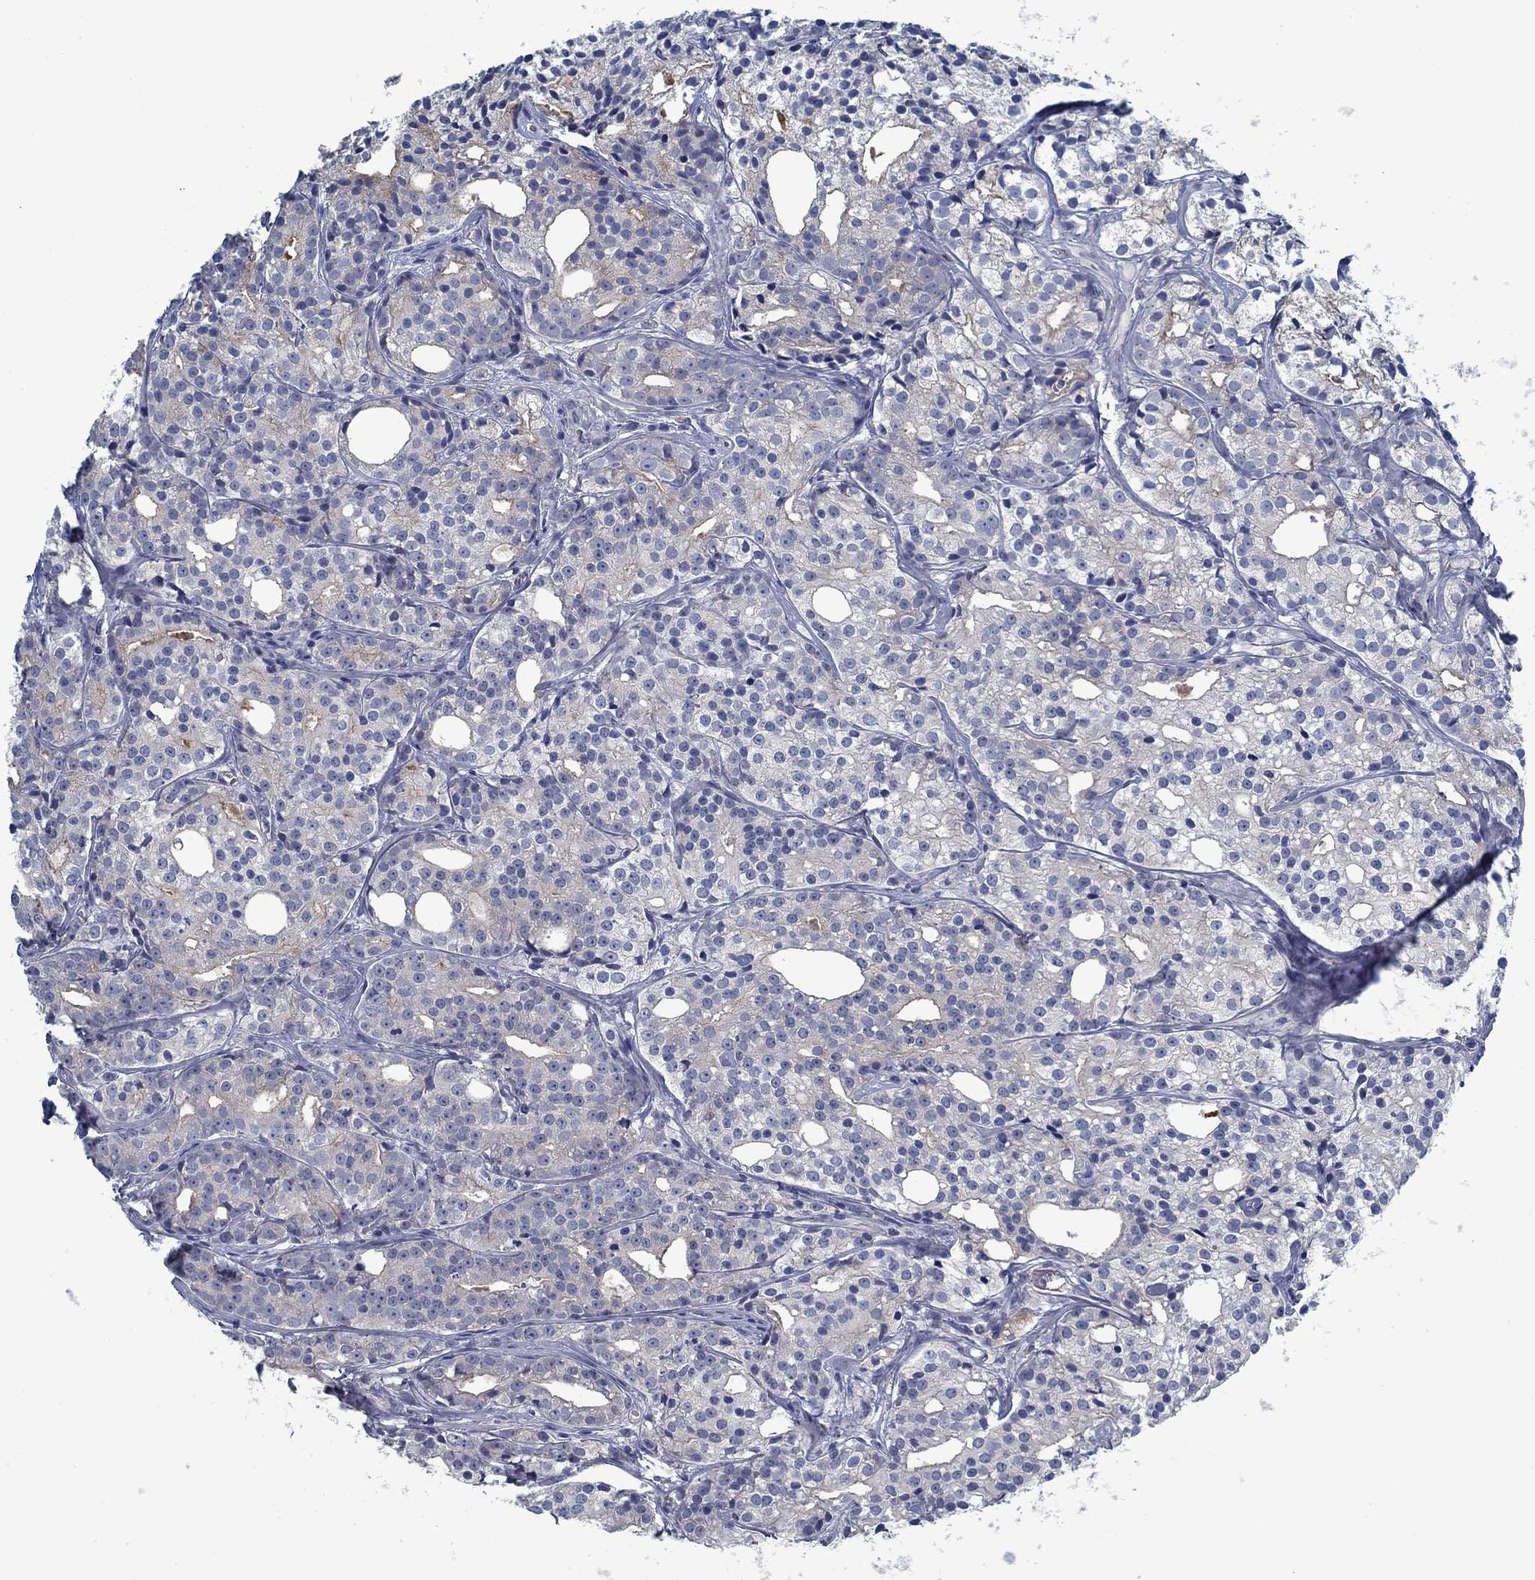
{"staining": {"intensity": "negative", "quantity": "none", "location": "none"}, "tissue": "prostate cancer", "cell_type": "Tumor cells", "image_type": "cancer", "snomed": [{"axis": "morphology", "description": "Adenocarcinoma, Medium grade"}, {"axis": "topography", "description": "Prostate"}], "caption": "This is an immunohistochemistry image of prostate cancer (adenocarcinoma (medium-grade)). There is no expression in tumor cells.", "gene": "PNMA8A", "patient": {"sex": "male", "age": 74}}